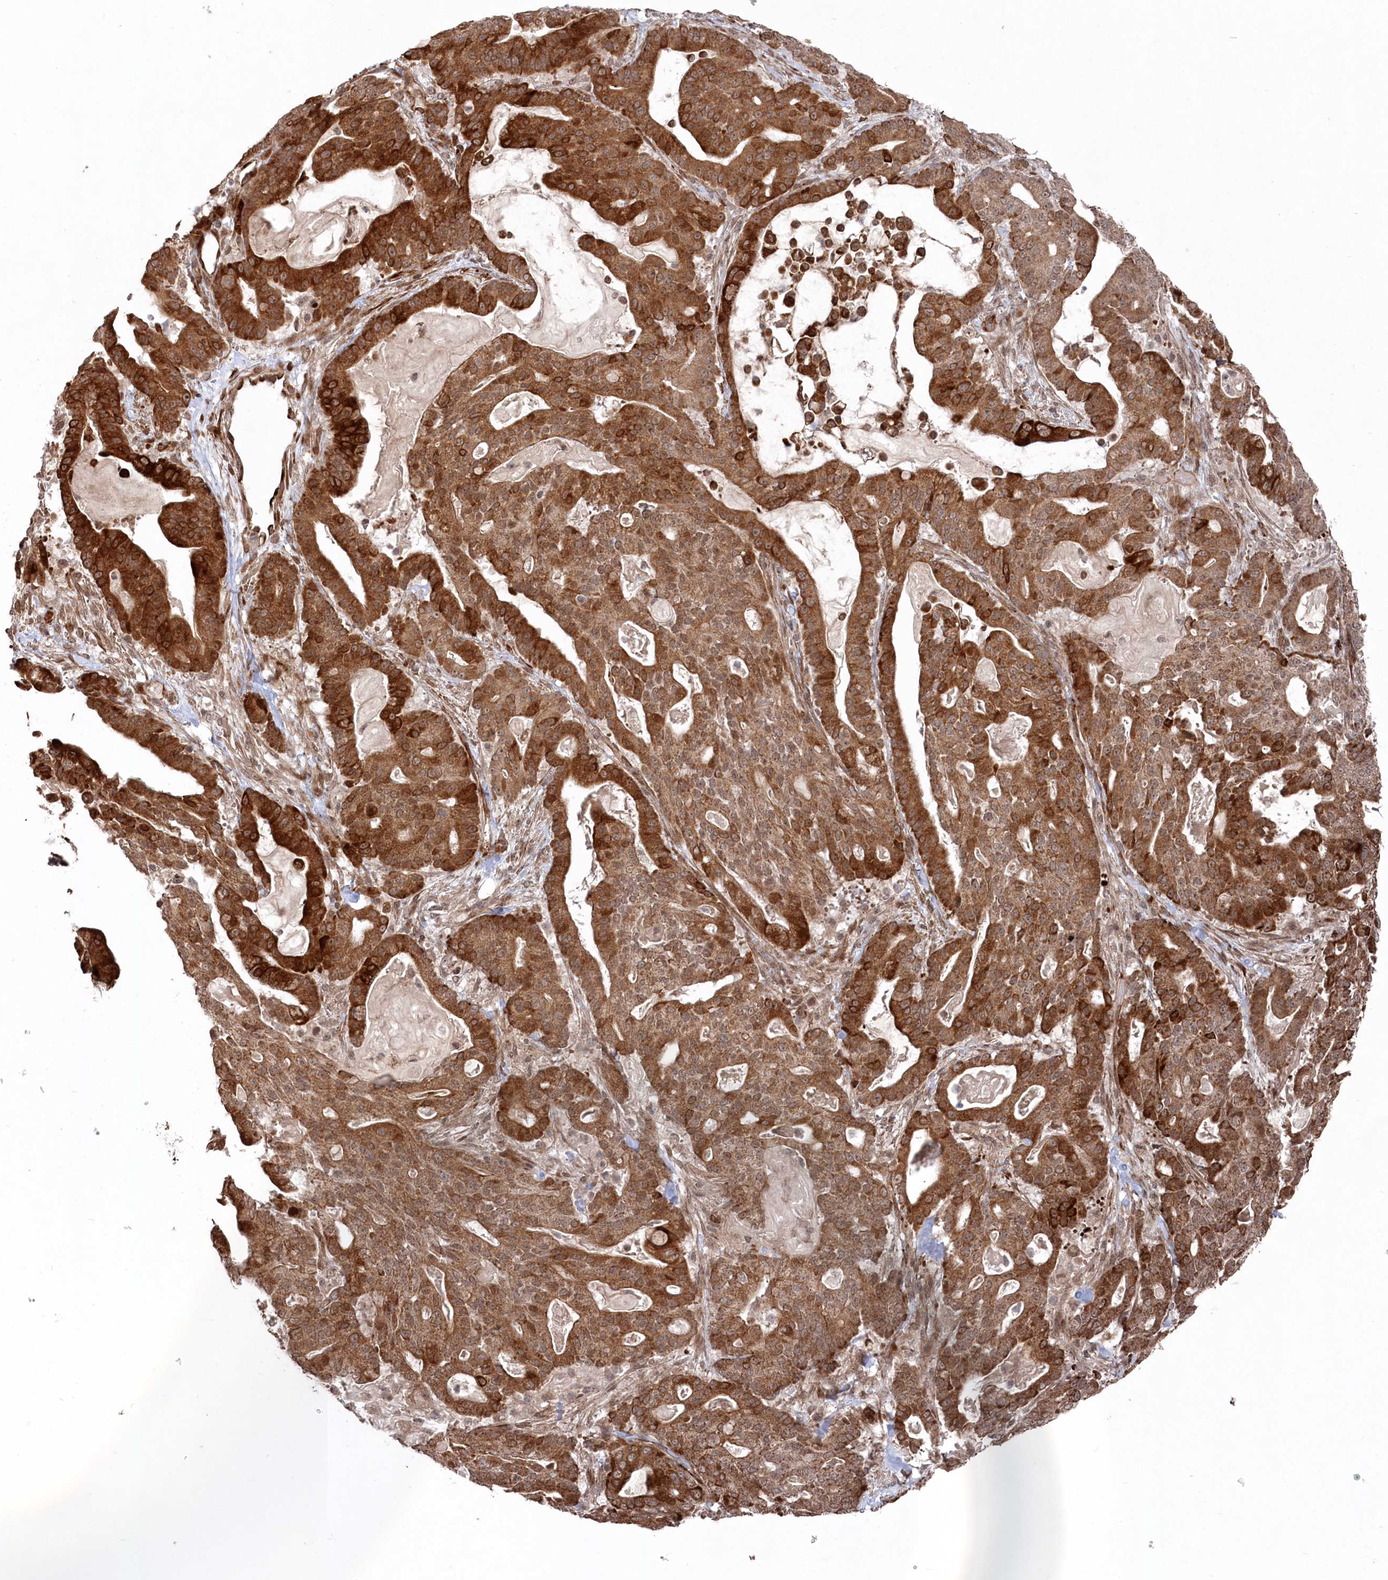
{"staining": {"intensity": "strong", "quantity": ">75%", "location": "cytoplasmic/membranous,nuclear"}, "tissue": "pancreatic cancer", "cell_type": "Tumor cells", "image_type": "cancer", "snomed": [{"axis": "morphology", "description": "Adenocarcinoma, NOS"}, {"axis": "topography", "description": "Pancreas"}], "caption": "Brown immunohistochemical staining in human pancreatic adenocarcinoma shows strong cytoplasmic/membranous and nuclear staining in approximately >75% of tumor cells.", "gene": "POLR3A", "patient": {"sex": "male", "age": 63}}